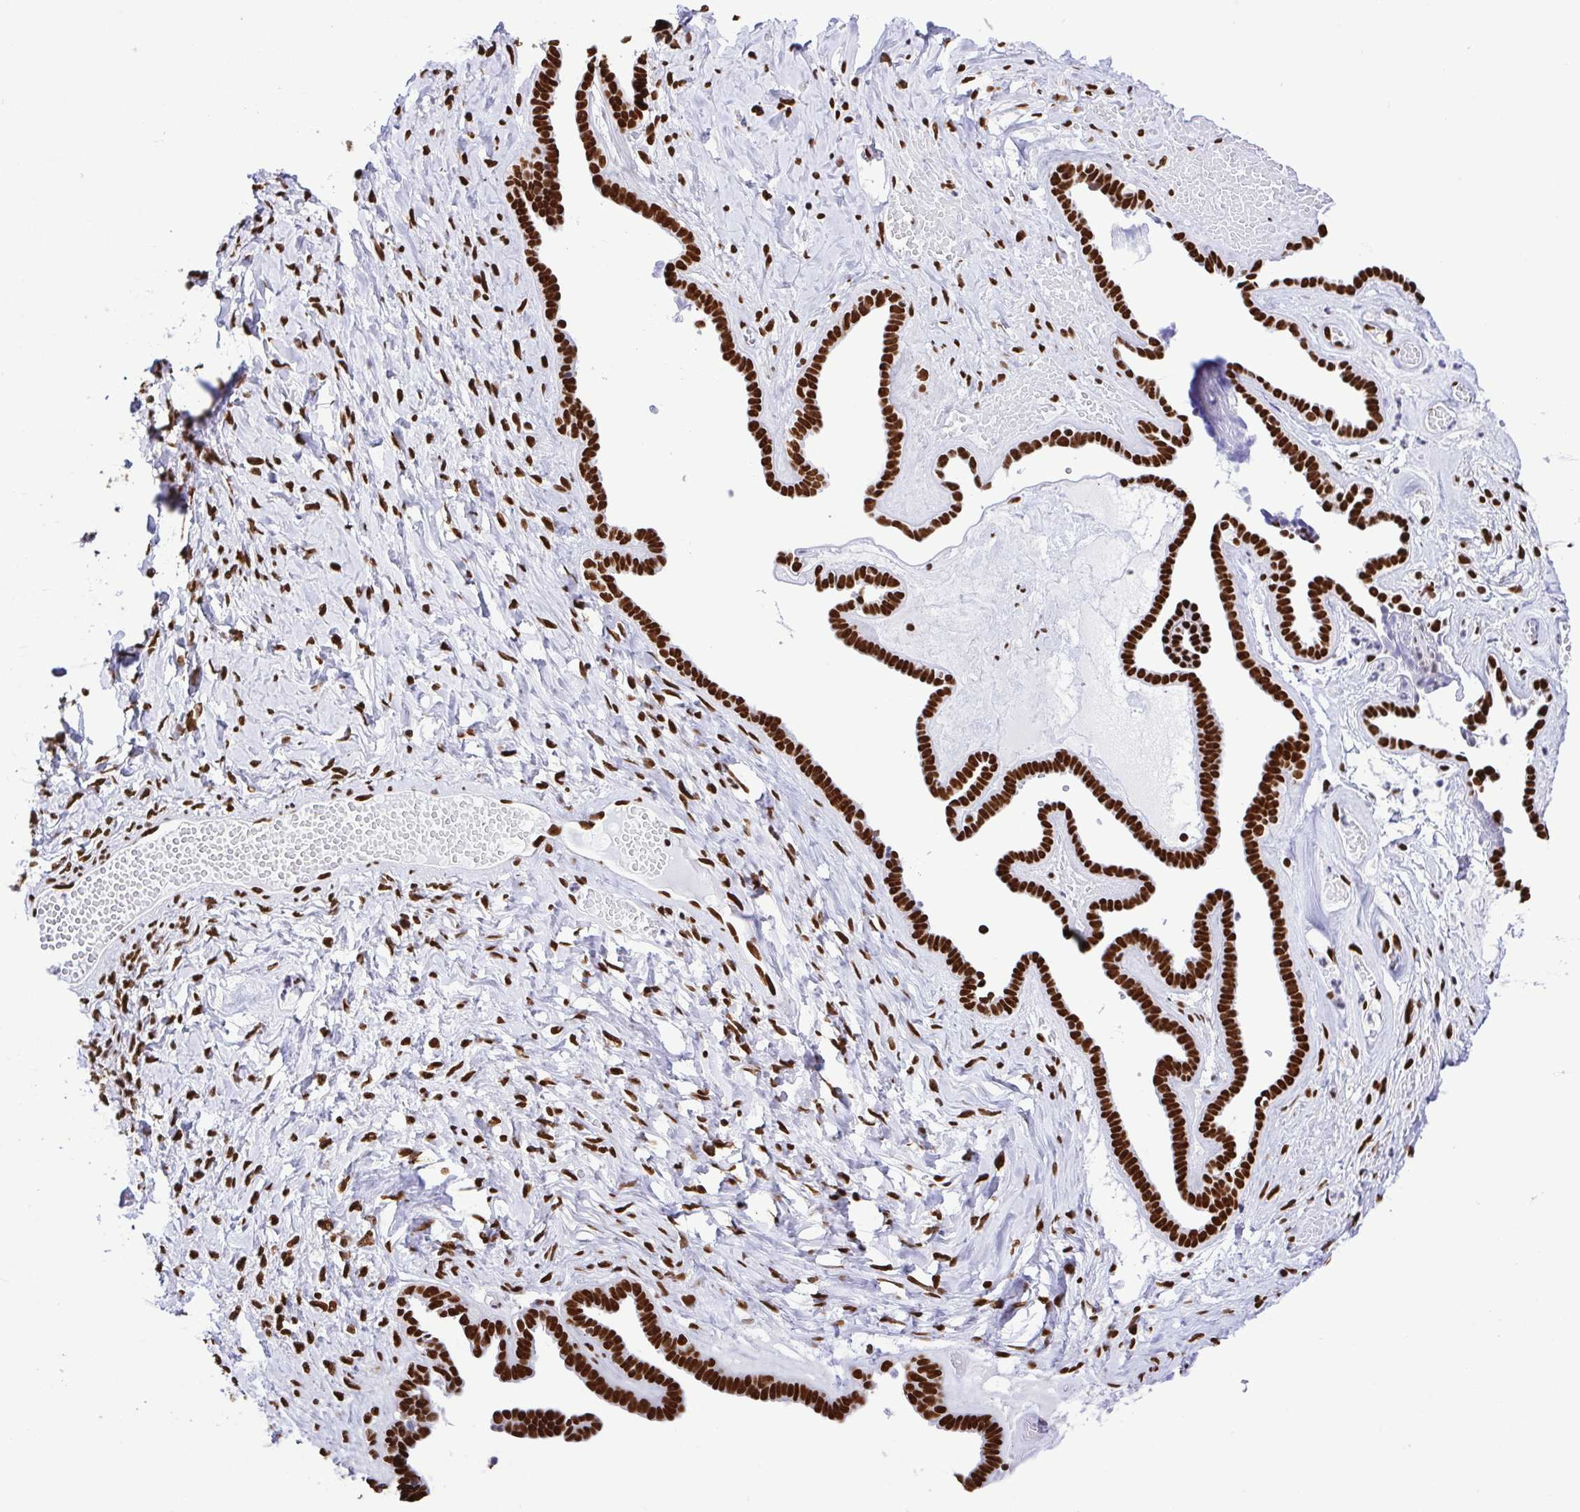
{"staining": {"intensity": "strong", "quantity": ">75%", "location": "nuclear"}, "tissue": "ovarian cancer", "cell_type": "Tumor cells", "image_type": "cancer", "snomed": [{"axis": "morphology", "description": "Cystadenocarcinoma, serous, NOS"}, {"axis": "topography", "description": "Ovary"}], "caption": "Strong nuclear expression for a protein is present in about >75% of tumor cells of ovarian cancer (serous cystadenocarcinoma) using IHC.", "gene": "TRIM28", "patient": {"sex": "female", "age": 71}}